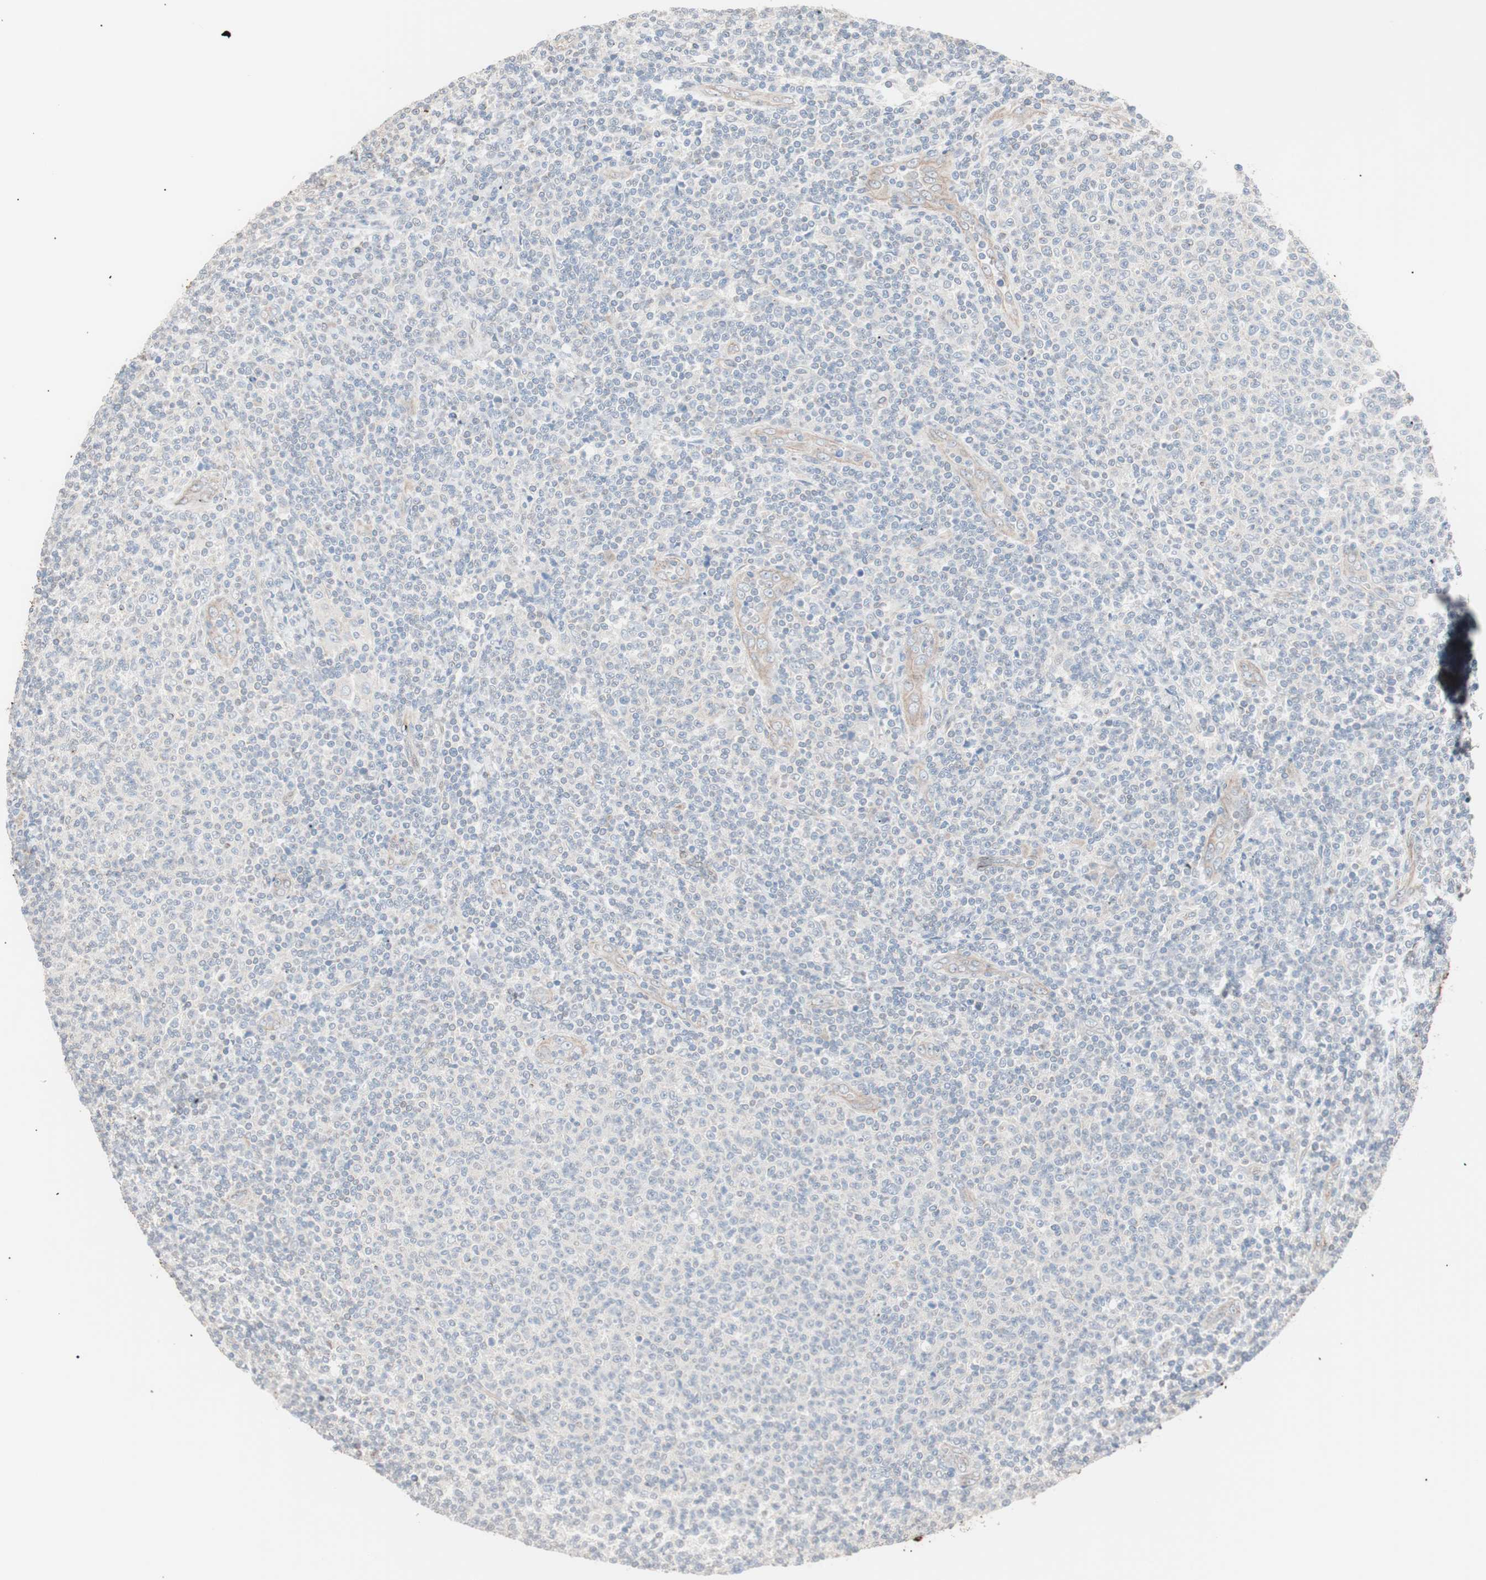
{"staining": {"intensity": "negative", "quantity": "none", "location": "none"}, "tissue": "lymphoma", "cell_type": "Tumor cells", "image_type": "cancer", "snomed": [{"axis": "morphology", "description": "Malignant lymphoma, non-Hodgkin's type, Low grade"}, {"axis": "topography", "description": "Lymph node"}], "caption": "Immunohistochemistry (IHC) image of neoplastic tissue: human malignant lymphoma, non-Hodgkin's type (low-grade) stained with DAB (3,3'-diaminobenzidine) reveals no significant protein expression in tumor cells.", "gene": "SMG1", "patient": {"sex": "male", "age": 66}}